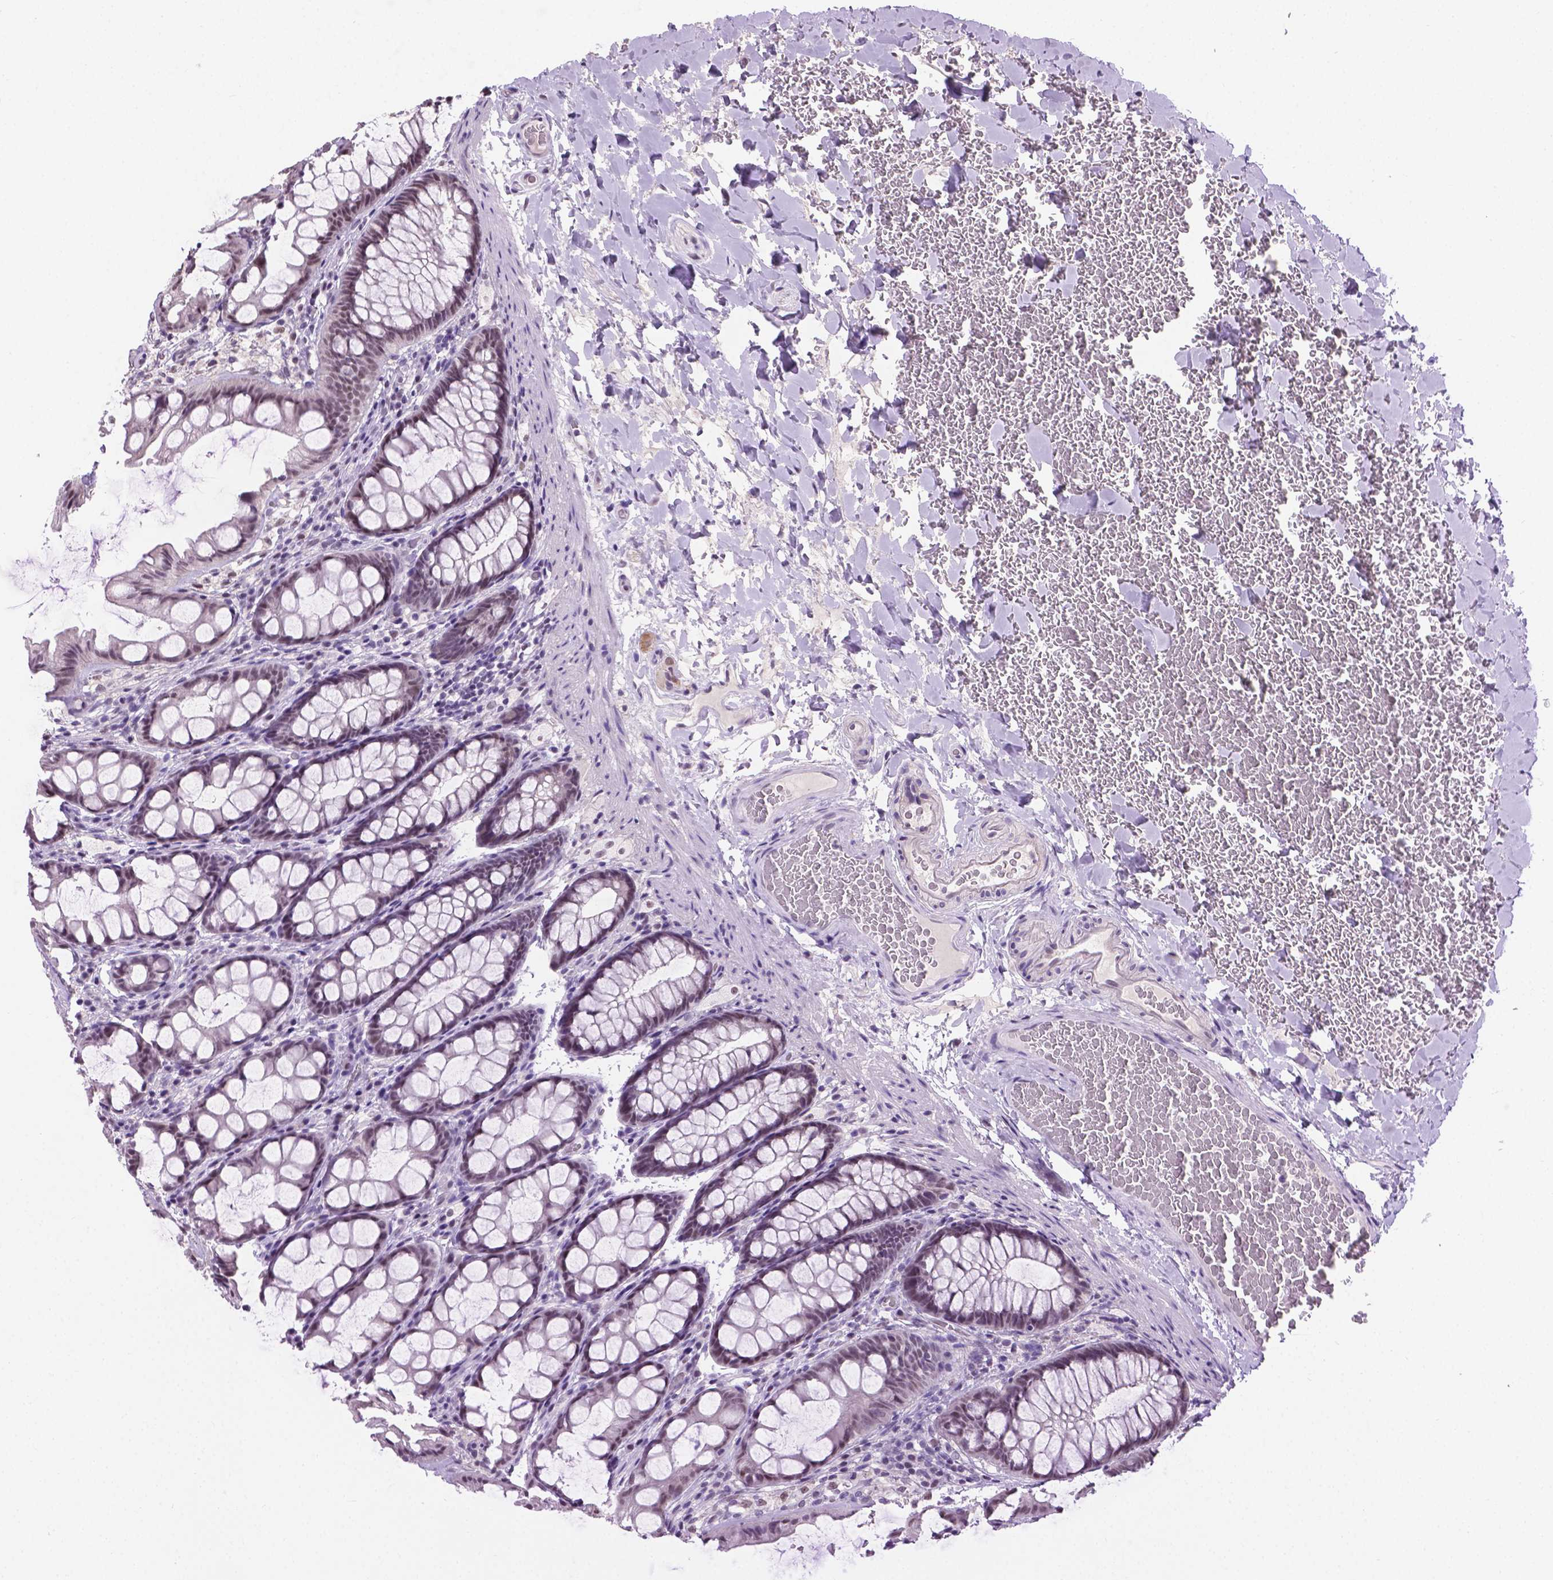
{"staining": {"intensity": "negative", "quantity": "none", "location": "none"}, "tissue": "colon", "cell_type": "Endothelial cells", "image_type": "normal", "snomed": [{"axis": "morphology", "description": "Normal tissue, NOS"}, {"axis": "topography", "description": "Colon"}], "caption": "Immunohistochemistry image of normal human colon stained for a protein (brown), which displays no staining in endothelial cells. (Brightfield microscopy of DAB immunohistochemistry at high magnification).", "gene": "ABI2", "patient": {"sex": "male", "age": 47}}